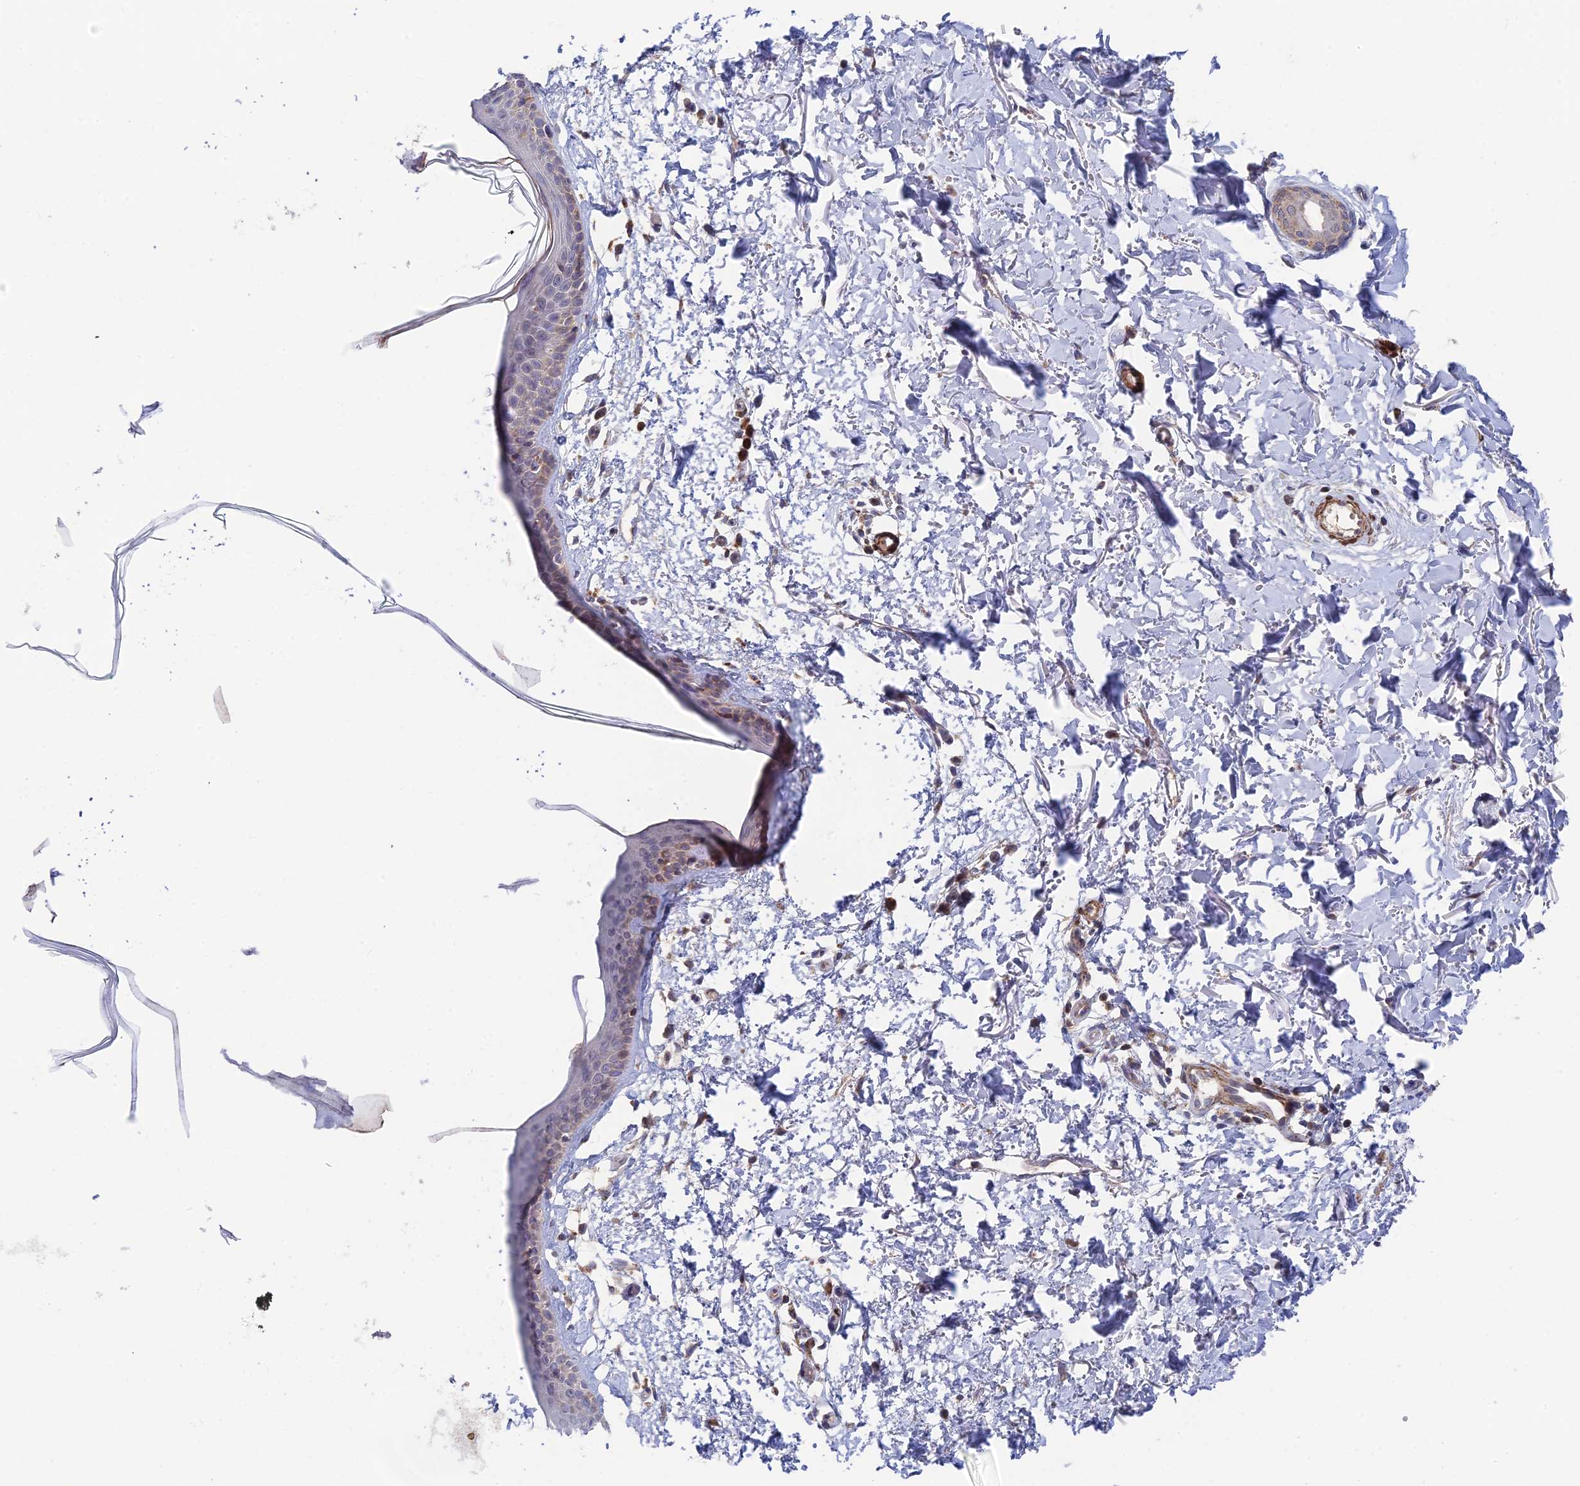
{"staining": {"intensity": "negative", "quantity": "none", "location": "none"}, "tissue": "skin", "cell_type": "Fibroblasts", "image_type": "normal", "snomed": [{"axis": "morphology", "description": "Normal tissue, NOS"}, {"axis": "topography", "description": "Skin"}], "caption": "Immunohistochemical staining of unremarkable human skin reveals no significant positivity in fibroblasts. Nuclei are stained in blue.", "gene": "ZNF320", "patient": {"sex": "male", "age": 66}}